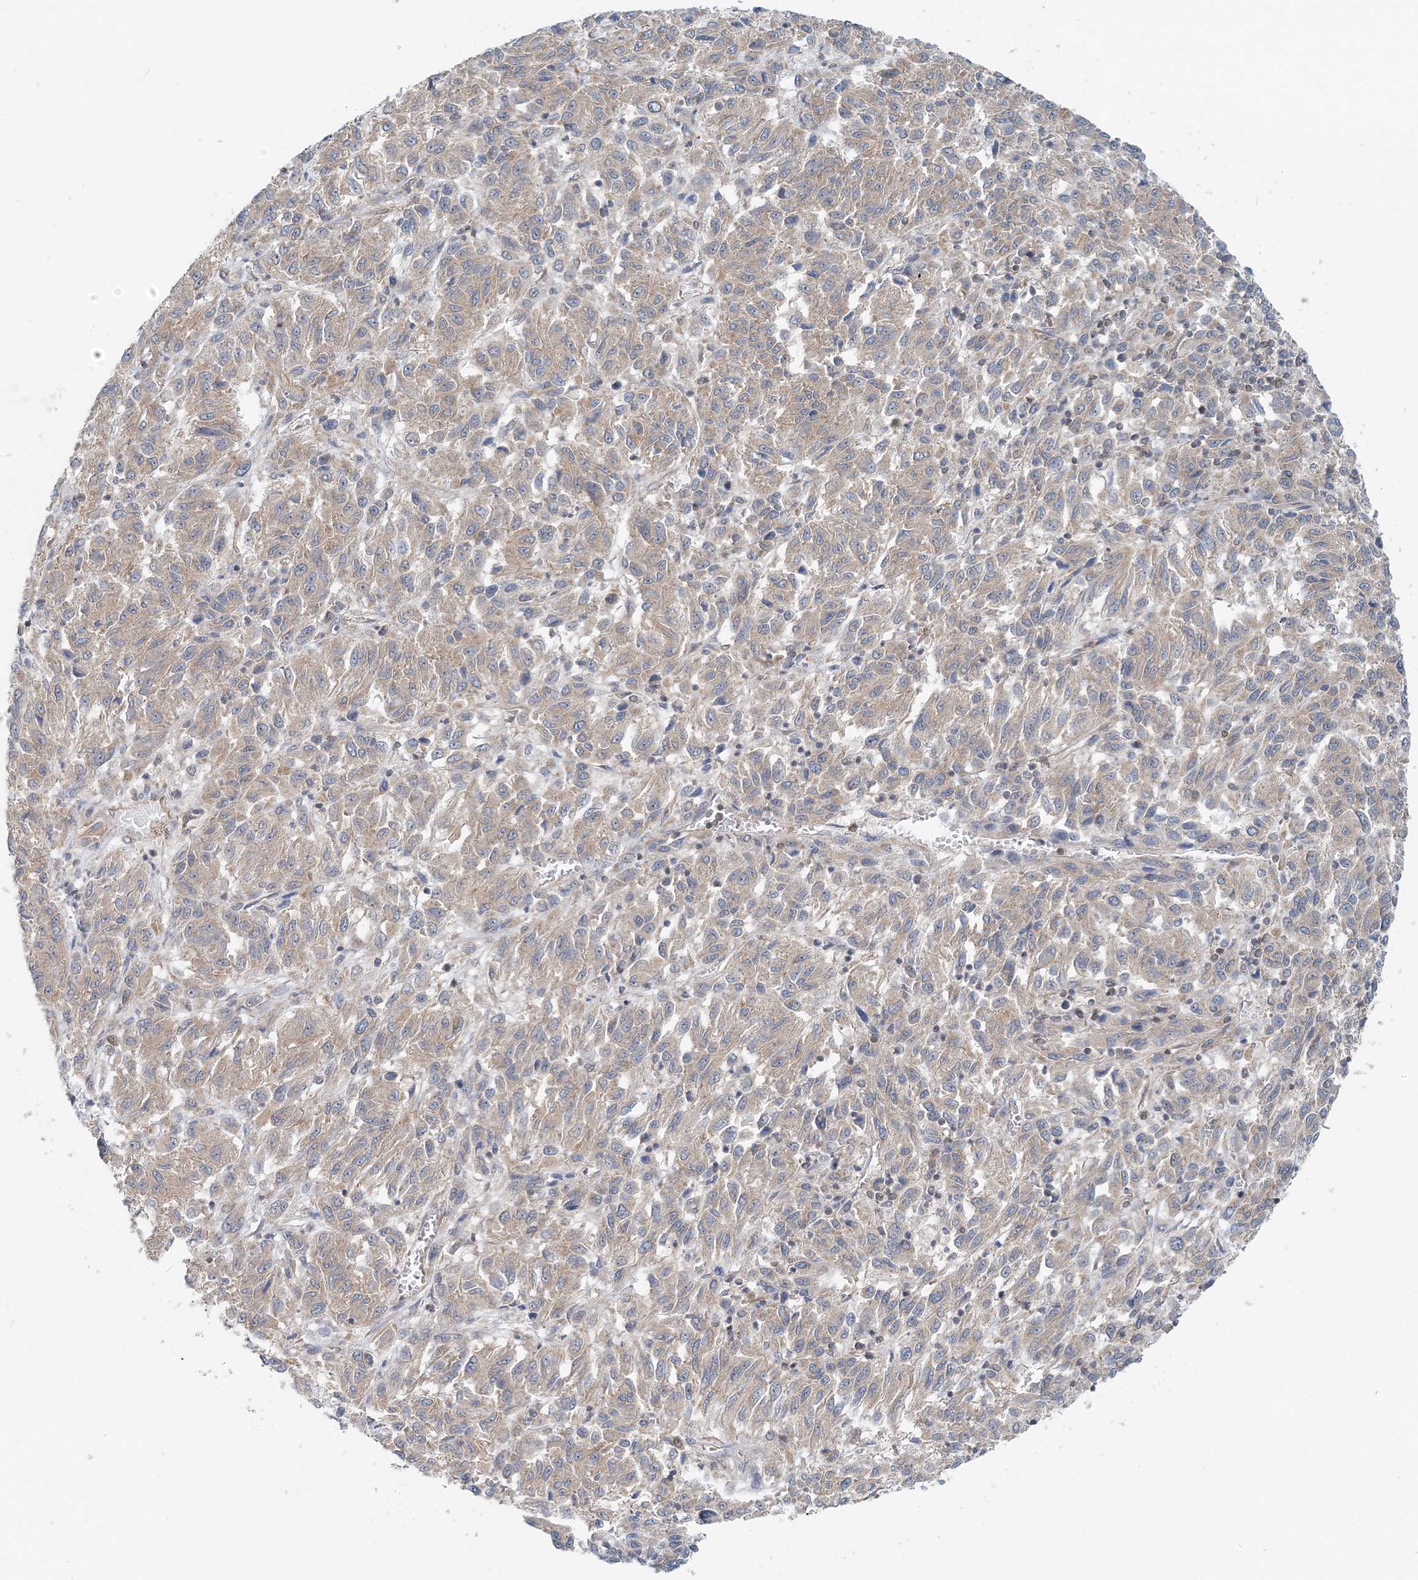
{"staining": {"intensity": "weak", "quantity": ">75%", "location": "cytoplasmic/membranous"}, "tissue": "melanoma", "cell_type": "Tumor cells", "image_type": "cancer", "snomed": [{"axis": "morphology", "description": "Malignant melanoma, Metastatic site"}, {"axis": "topography", "description": "Lung"}], "caption": "Malignant melanoma (metastatic site) stained with a brown dye displays weak cytoplasmic/membranous positive expression in approximately >75% of tumor cells.", "gene": "MOB4", "patient": {"sex": "male", "age": 64}}